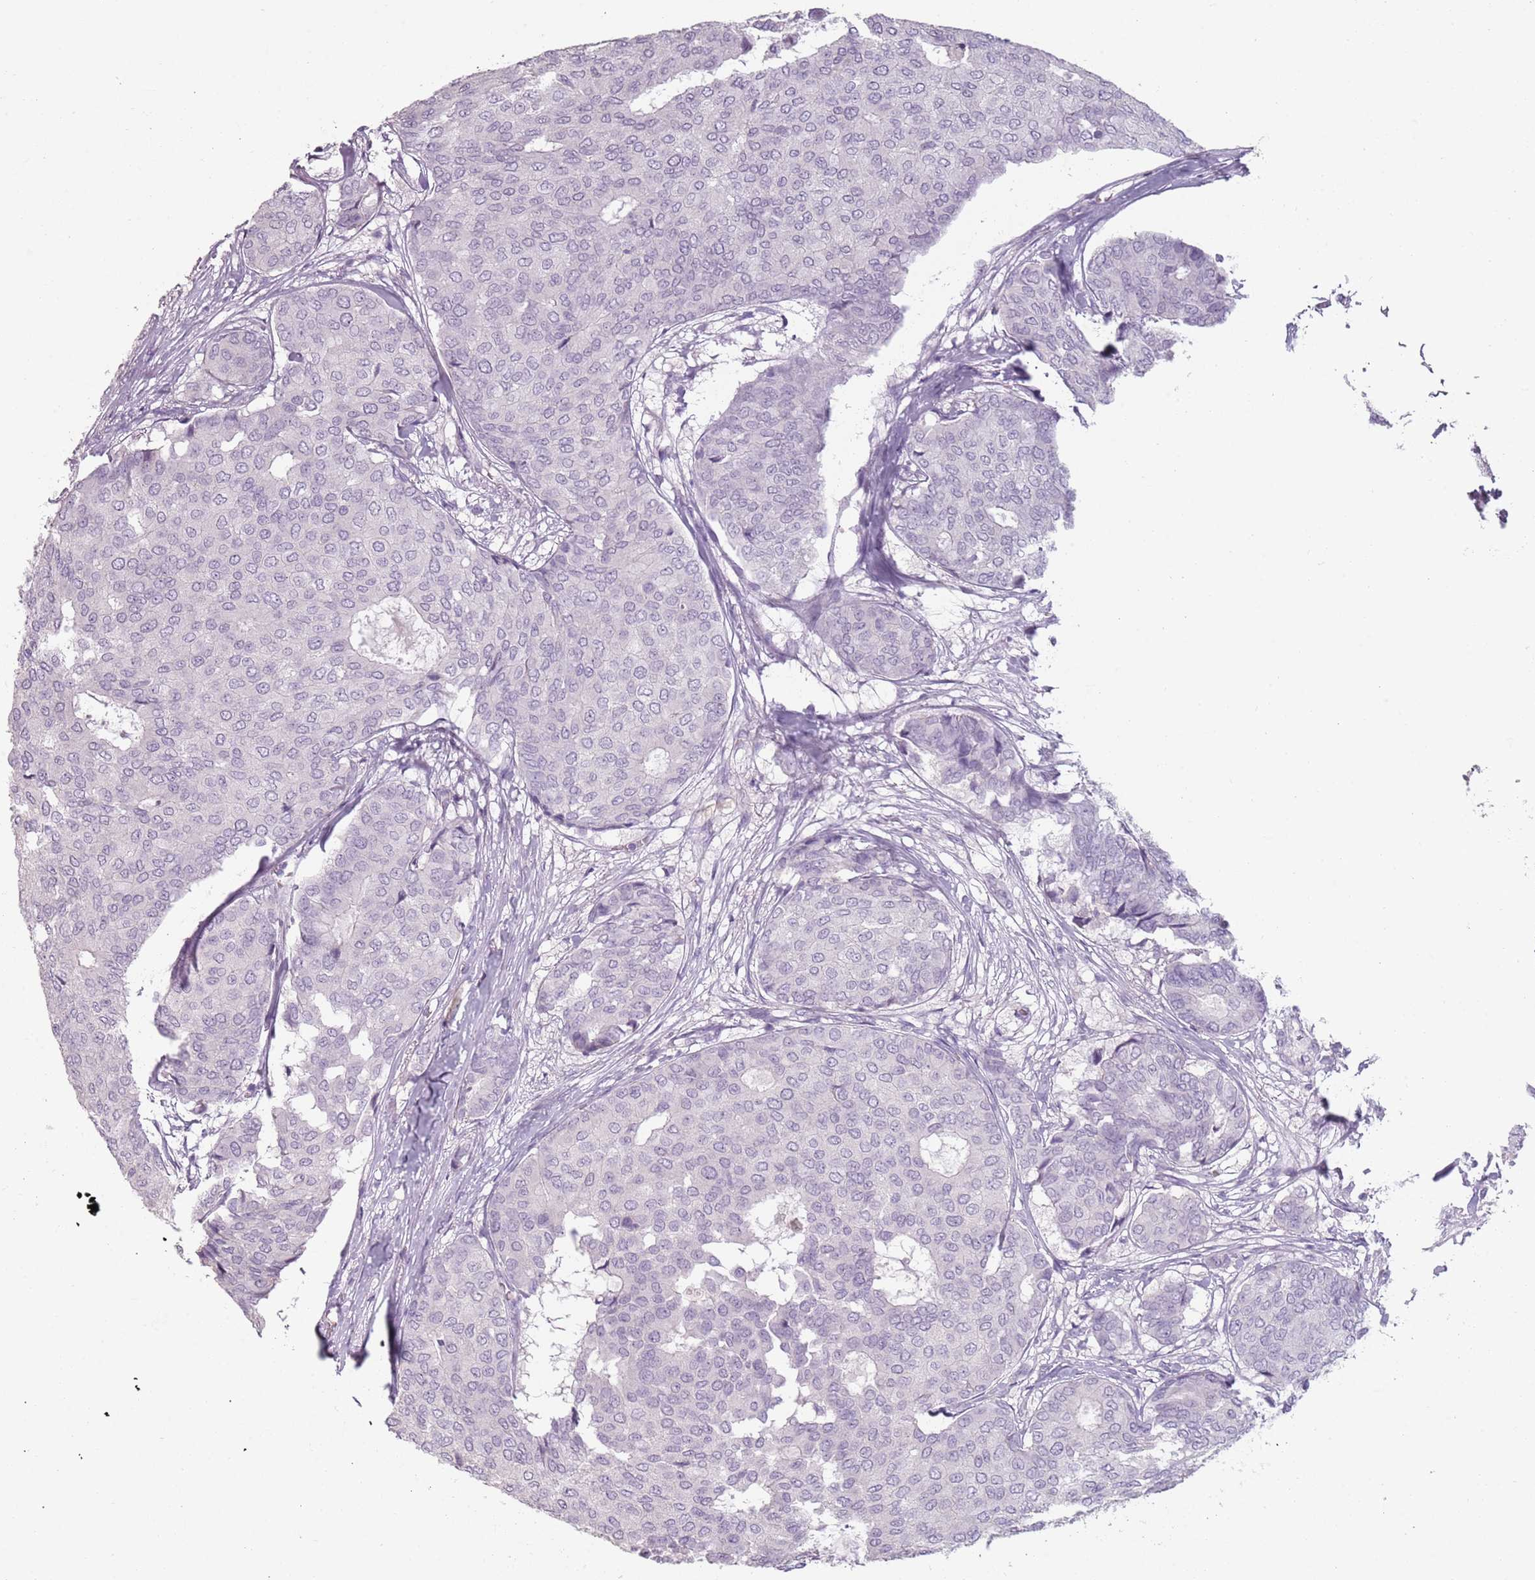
{"staining": {"intensity": "negative", "quantity": "none", "location": "none"}, "tissue": "breast cancer", "cell_type": "Tumor cells", "image_type": "cancer", "snomed": [{"axis": "morphology", "description": "Duct carcinoma"}, {"axis": "topography", "description": "Breast"}], "caption": "DAB (3,3'-diaminobenzidine) immunohistochemical staining of human breast cancer (infiltrating ductal carcinoma) reveals no significant expression in tumor cells. Brightfield microscopy of immunohistochemistry stained with DAB (3,3'-diaminobenzidine) (brown) and hematoxylin (blue), captured at high magnification.", "gene": "PIEZO1", "patient": {"sex": "female", "age": 75}}